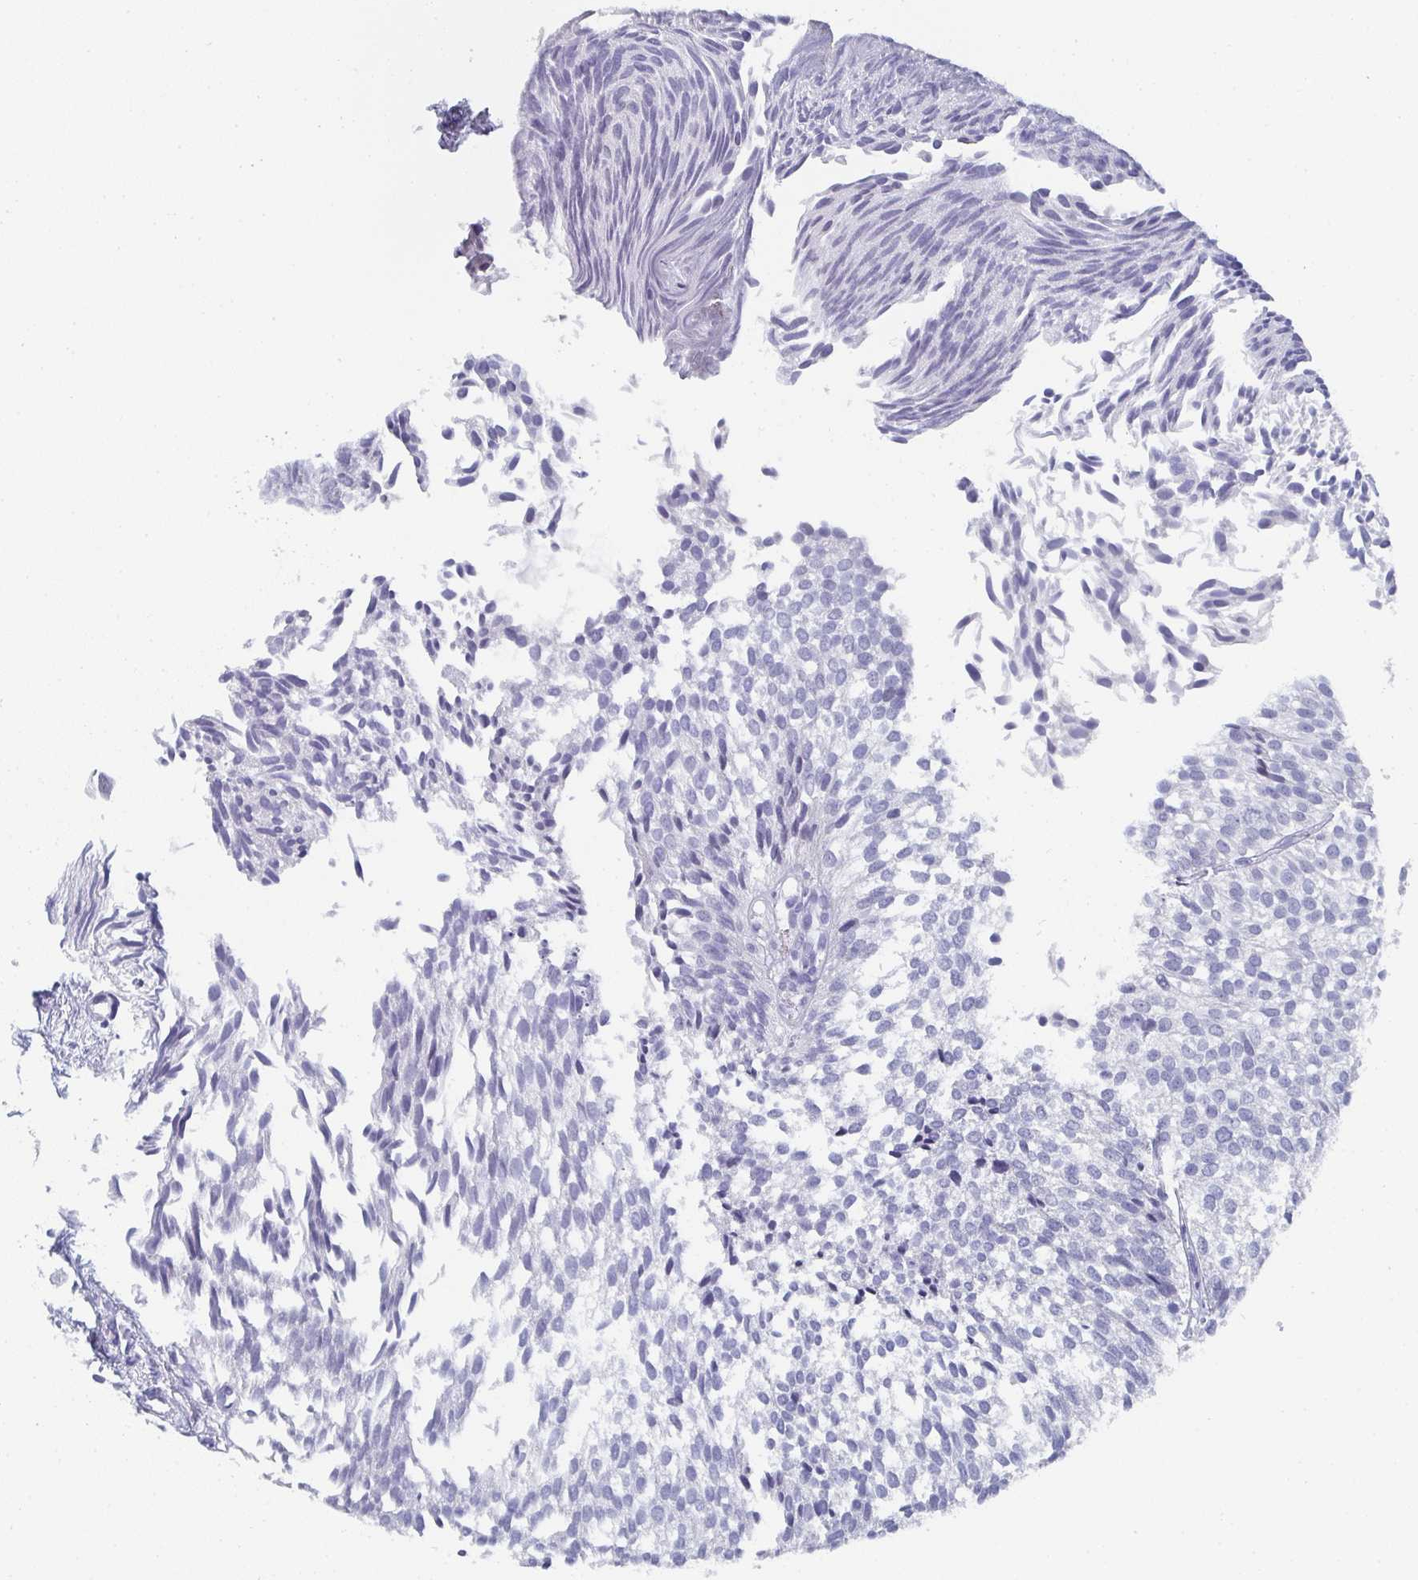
{"staining": {"intensity": "negative", "quantity": "none", "location": "none"}, "tissue": "urothelial cancer", "cell_type": "Tumor cells", "image_type": "cancer", "snomed": [{"axis": "morphology", "description": "Urothelial carcinoma, Low grade"}, {"axis": "topography", "description": "Urinary bladder"}], "caption": "Photomicrograph shows no protein expression in tumor cells of urothelial cancer tissue.", "gene": "DYDC2", "patient": {"sex": "male", "age": 91}}